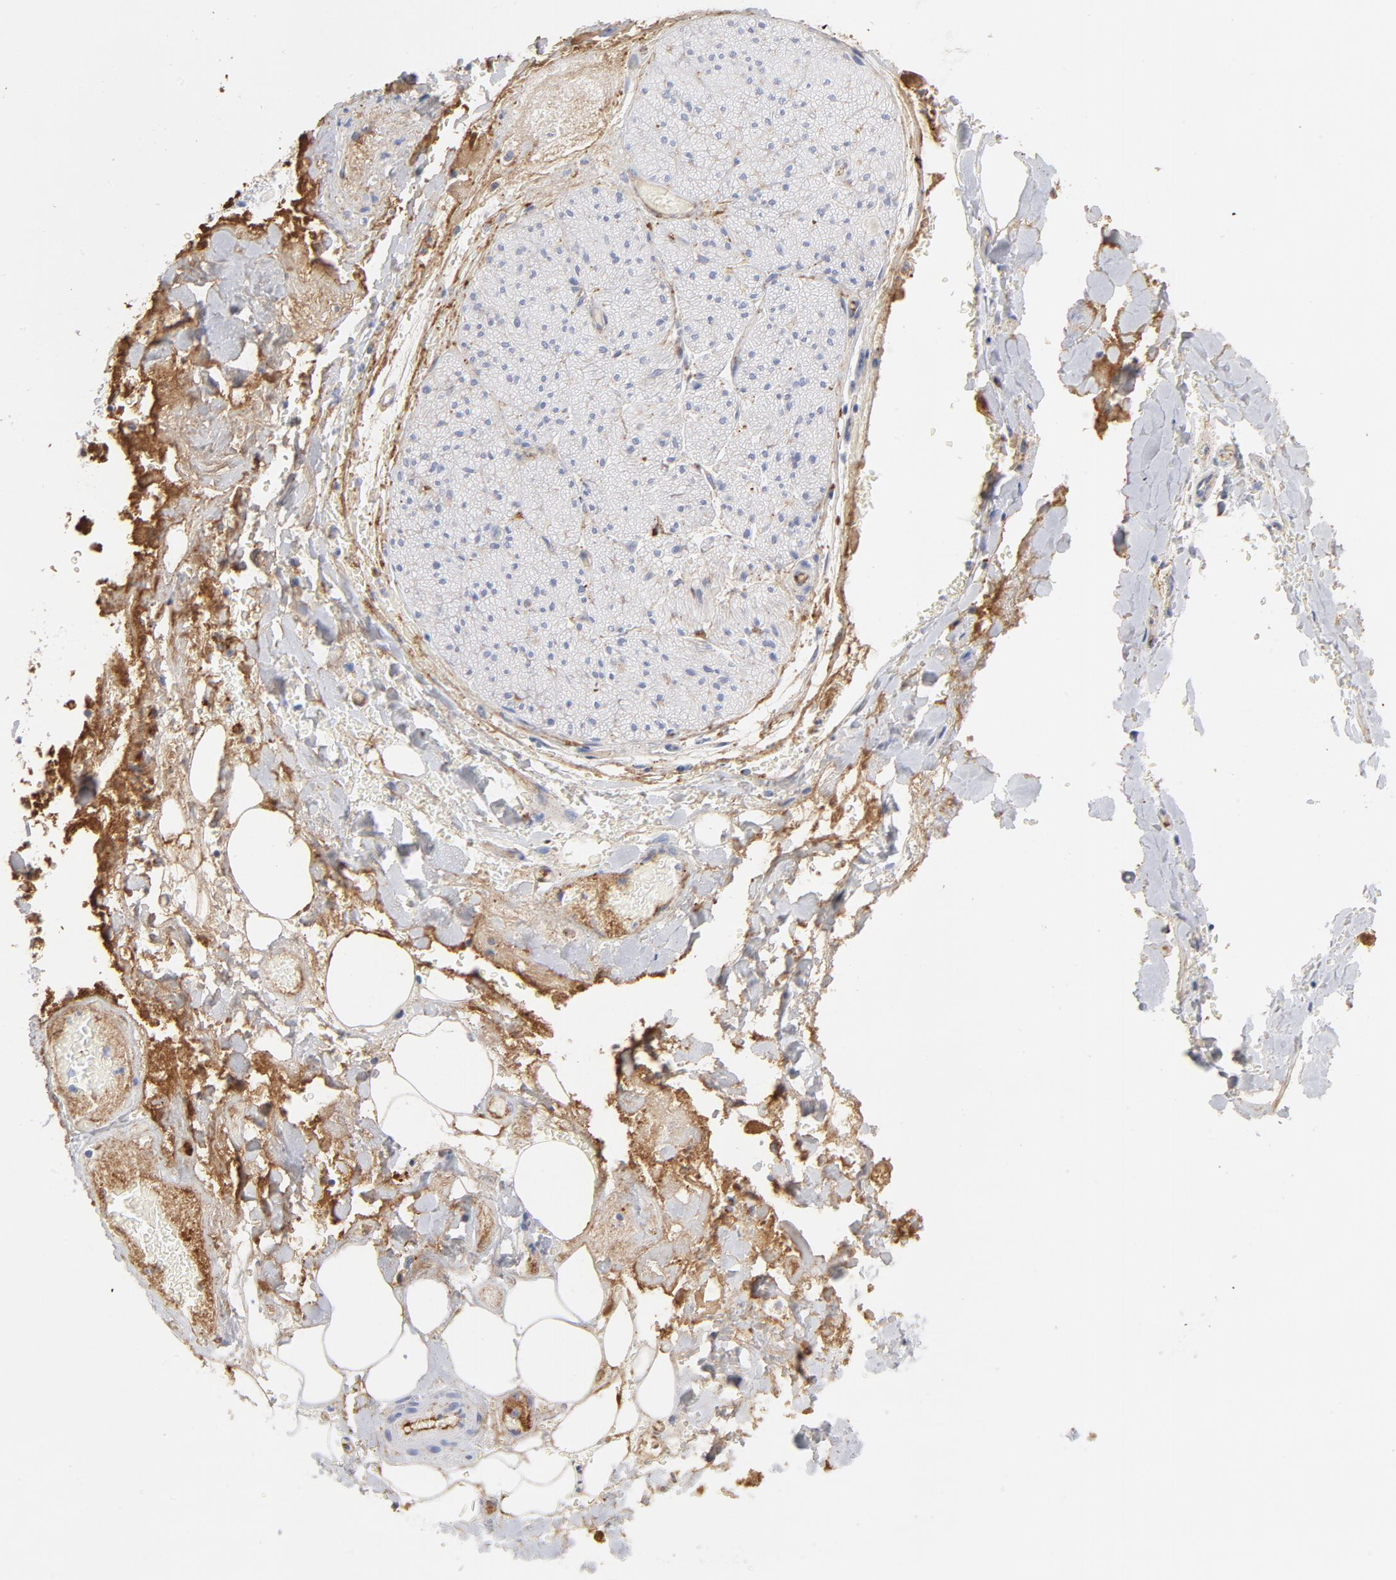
{"staining": {"intensity": "moderate", "quantity": ">75%", "location": "cytoplasmic/membranous"}, "tissue": "adipose tissue", "cell_type": "Adipocytes", "image_type": "normal", "snomed": [{"axis": "morphology", "description": "Normal tissue, NOS"}, {"axis": "morphology", "description": "Cholangiocarcinoma"}, {"axis": "topography", "description": "Liver"}, {"axis": "topography", "description": "Peripheral nerve tissue"}], "caption": "DAB immunohistochemical staining of benign human adipose tissue shows moderate cytoplasmic/membranous protein positivity in approximately >75% of adipocytes. (DAB IHC with brightfield microscopy, high magnification).", "gene": "PLAT", "patient": {"sex": "male", "age": 50}}